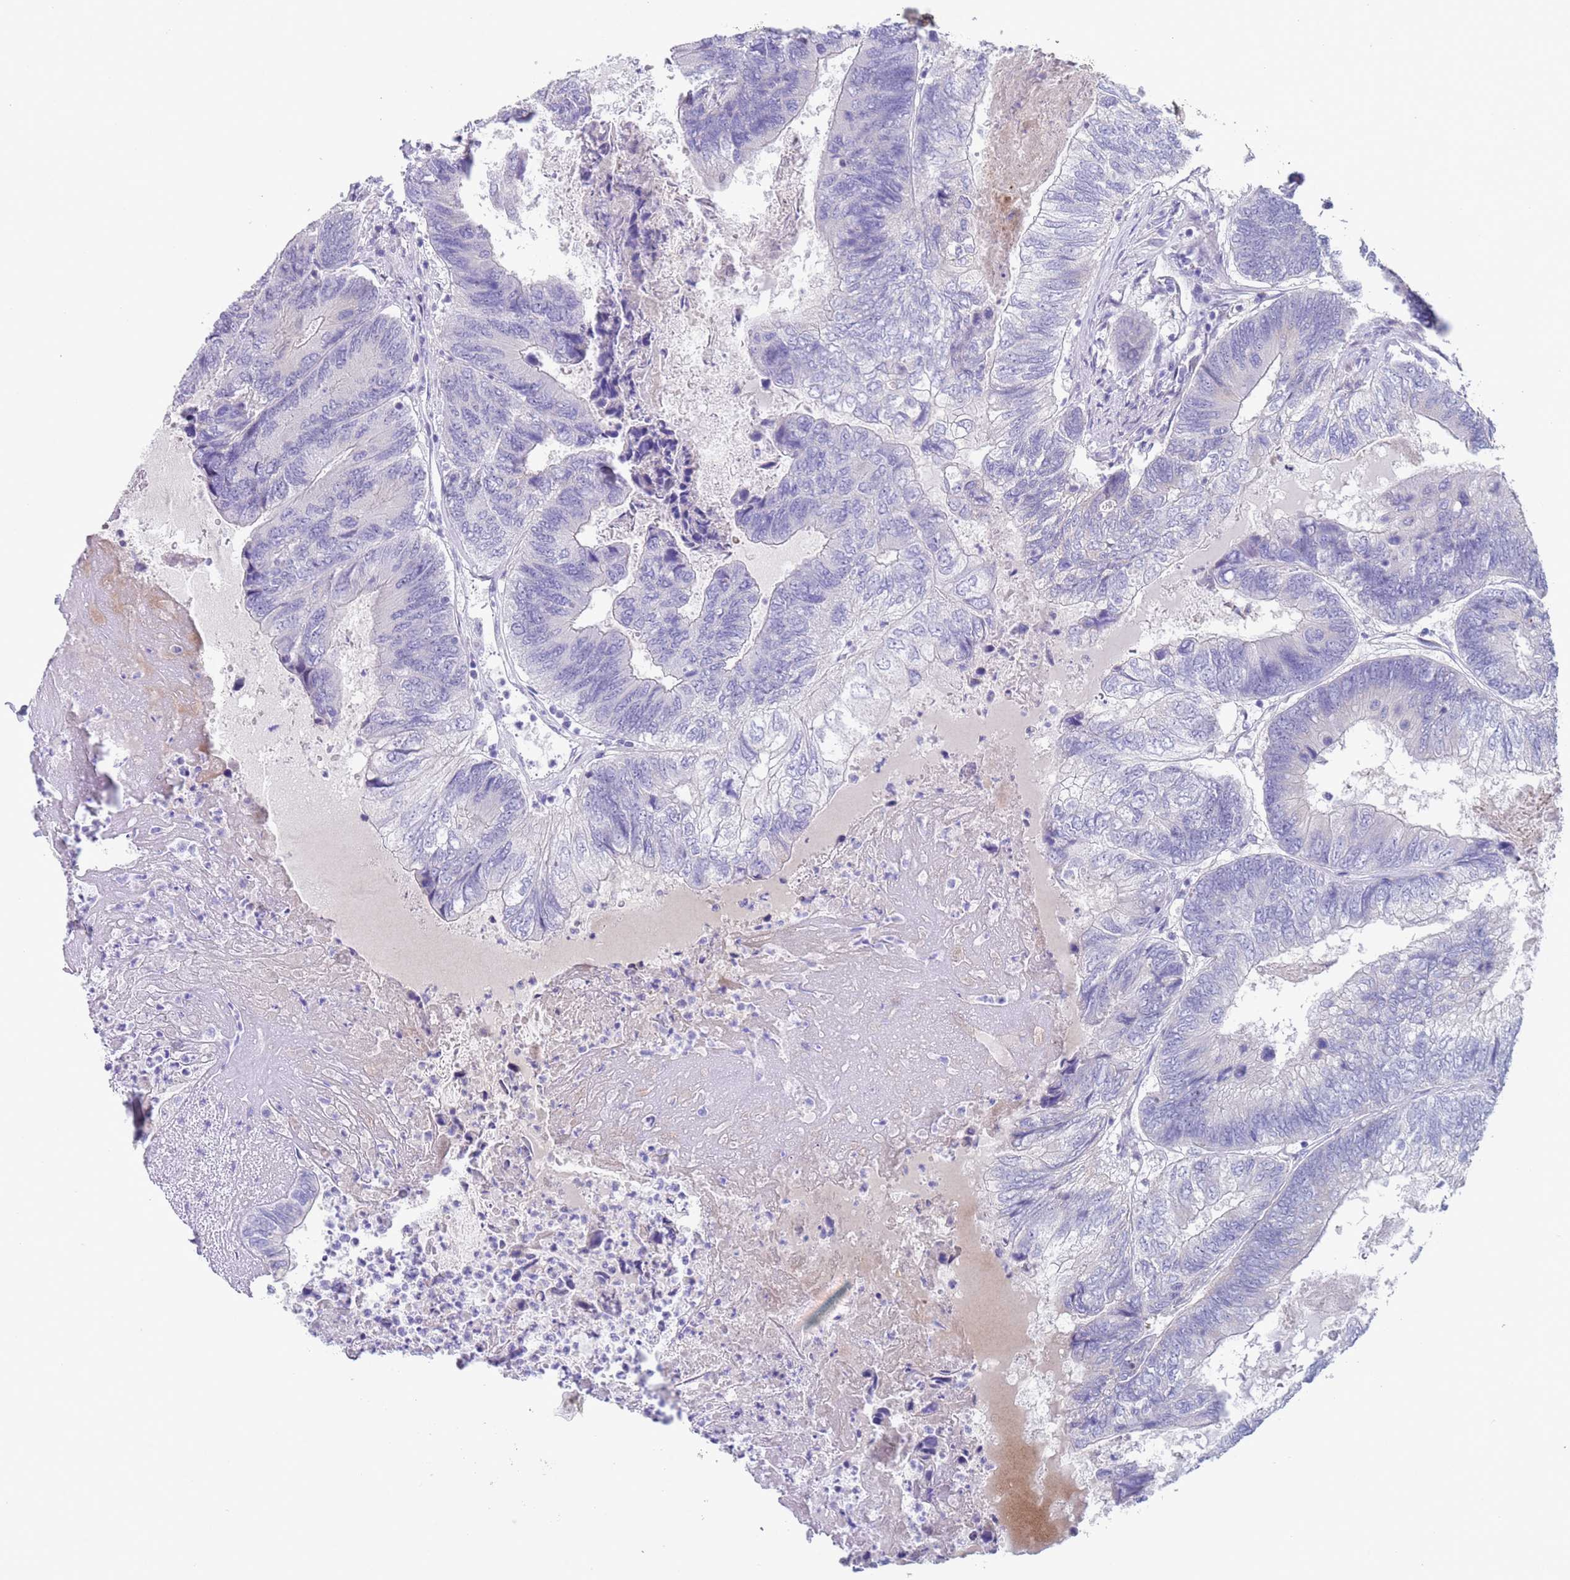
{"staining": {"intensity": "negative", "quantity": "none", "location": "none"}, "tissue": "colorectal cancer", "cell_type": "Tumor cells", "image_type": "cancer", "snomed": [{"axis": "morphology", "description": "Adenocarcinoma, NOS"}, {"axis": "topography", "description": "Colon"}], "caption": "Immunohistochemistry (IHC) of adenocarcinoma (colorectal) reveals no expression in tumor cells.", "gene": "SPIRE2", "patient": {"sex": "female", "age": 67}}